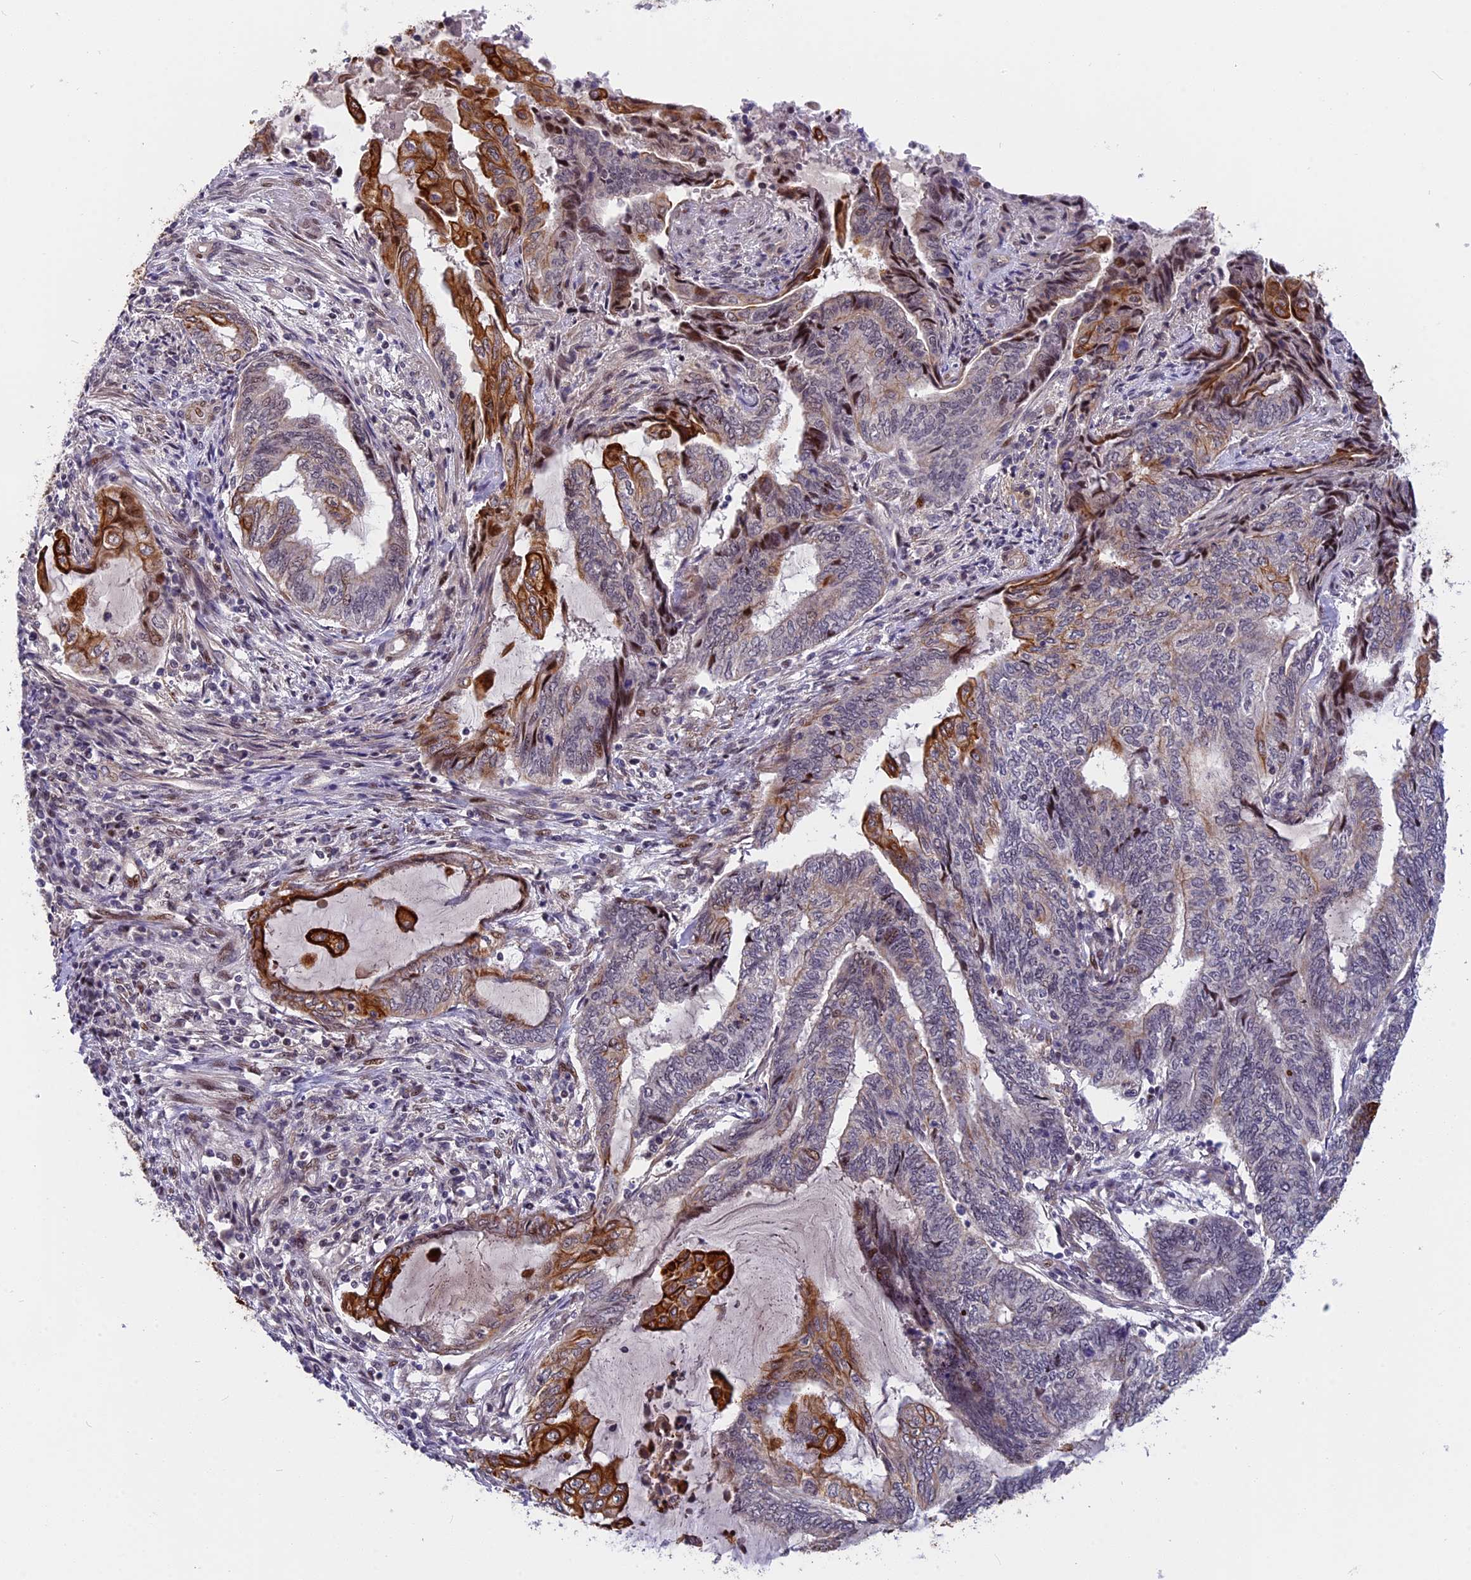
{"staining": {"intensity": "strong", "quantity": "<25%", "location": "cytoplasmic/membranous"}, "tissue": "endometrial cancer", "cell_type": "Tumor cells", "image_type": "cancer", "snomed": [{"axis": "morphology", "description": "Adenocarcinoma, NOS"}, {"axis": "topography", "description": "Uterus"}, {"axis": "topography", "description": "Endometrium"}], "caption": "Endometrial cancer stained with a protein marker demonstrates strong staining in tumor cells.", "gene": "ANKRD34B", "patient": {"sex": "female", "age": 70}}